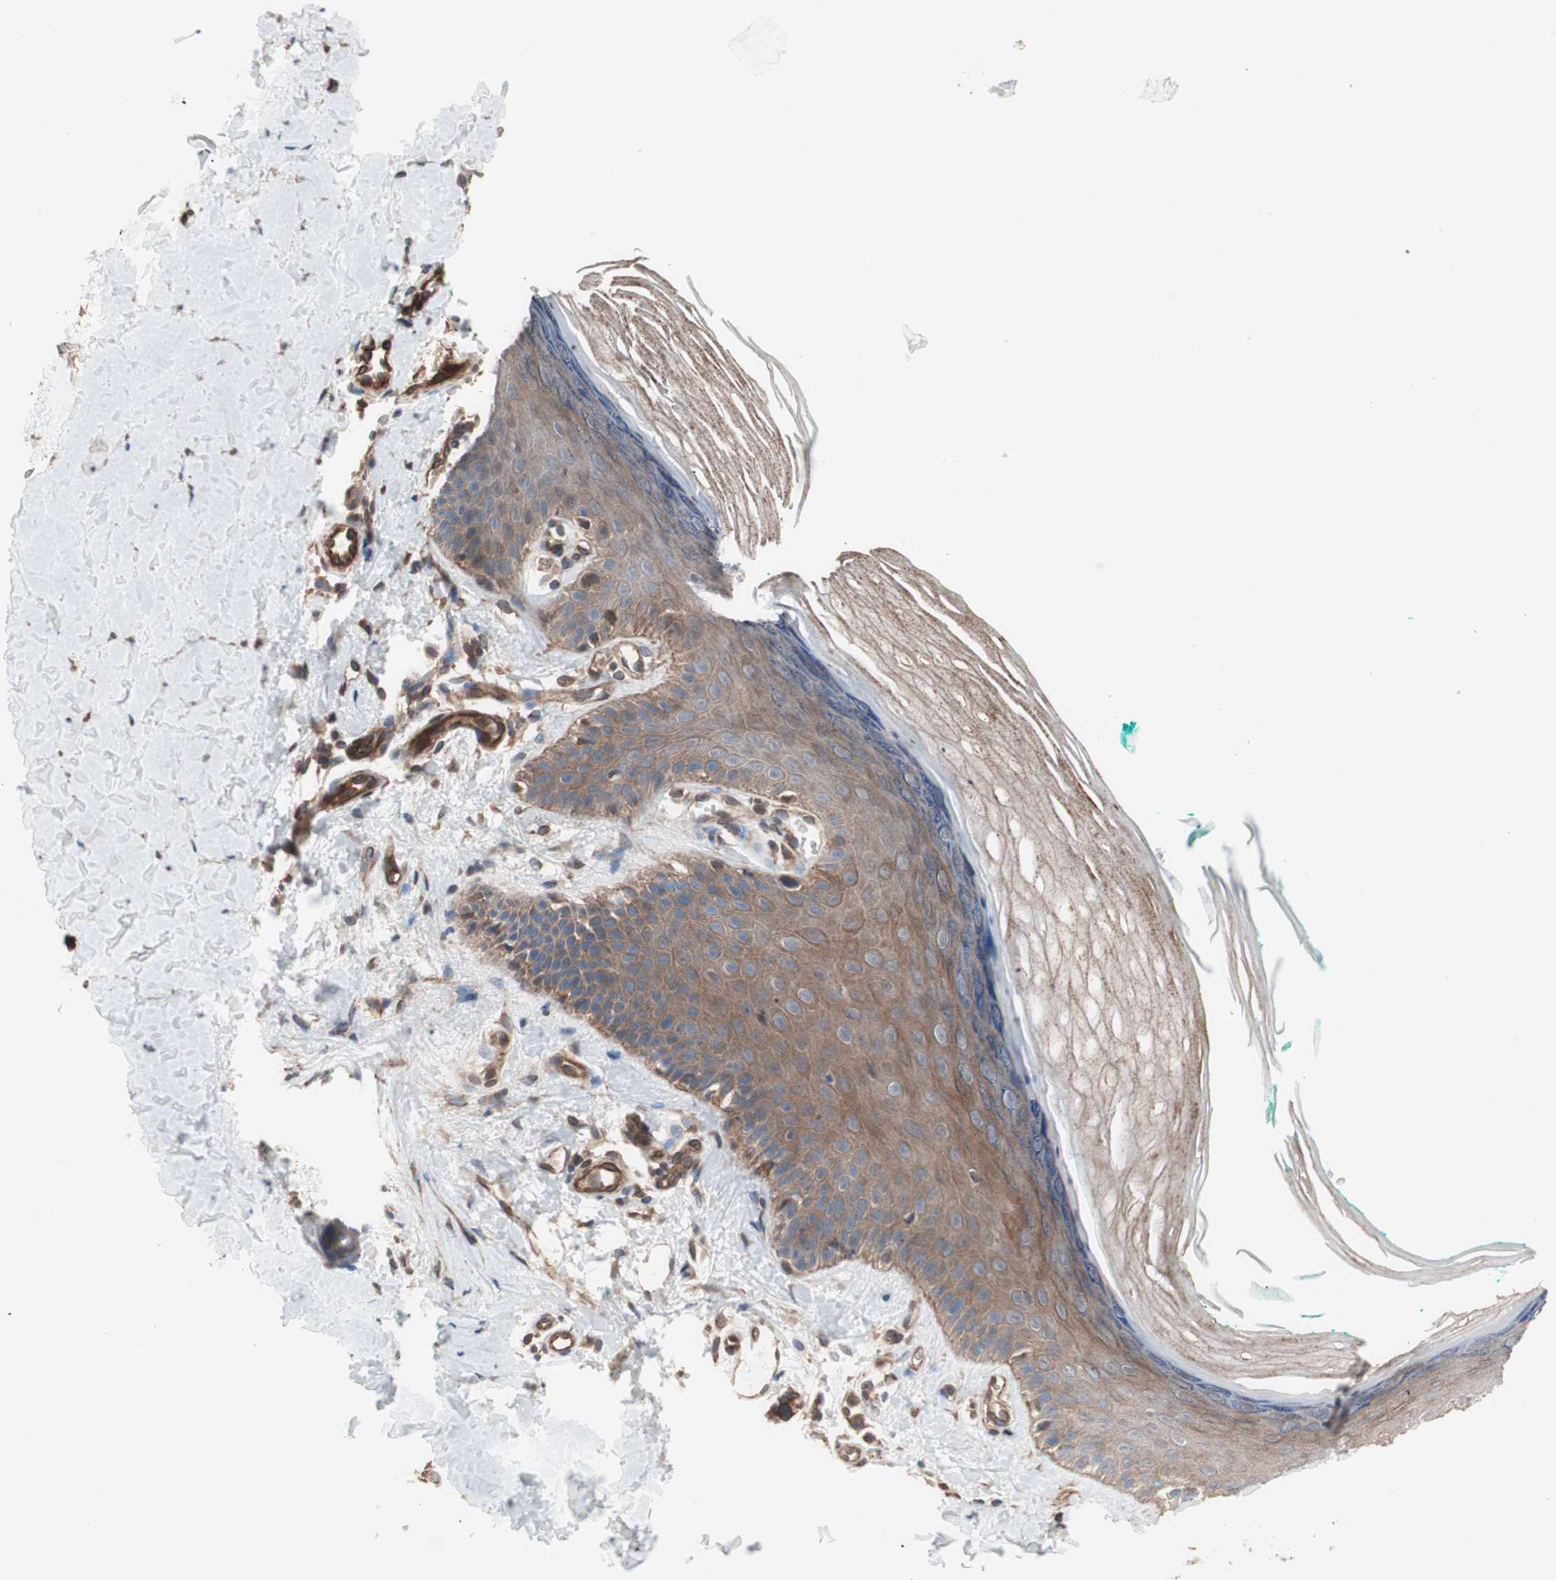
{"staining": {"intensity": "negative", "quantity": "none", "location": "none"}, "tissue": "skin", "cell_type": "Fibroblasts", "image_type": "normal", "snomed": [{"axis": "morphology", "description": "Normal tissue, NOS"}, {"axis": "topography", "description": "Skin"}], "caption": "An immunohistochemistry (IHC) micrograph of benign skin is shown. There is no staining in fibroblasts of skin.", "gene": "SMG1", "patient": {"sex": "male", "age": 26}}